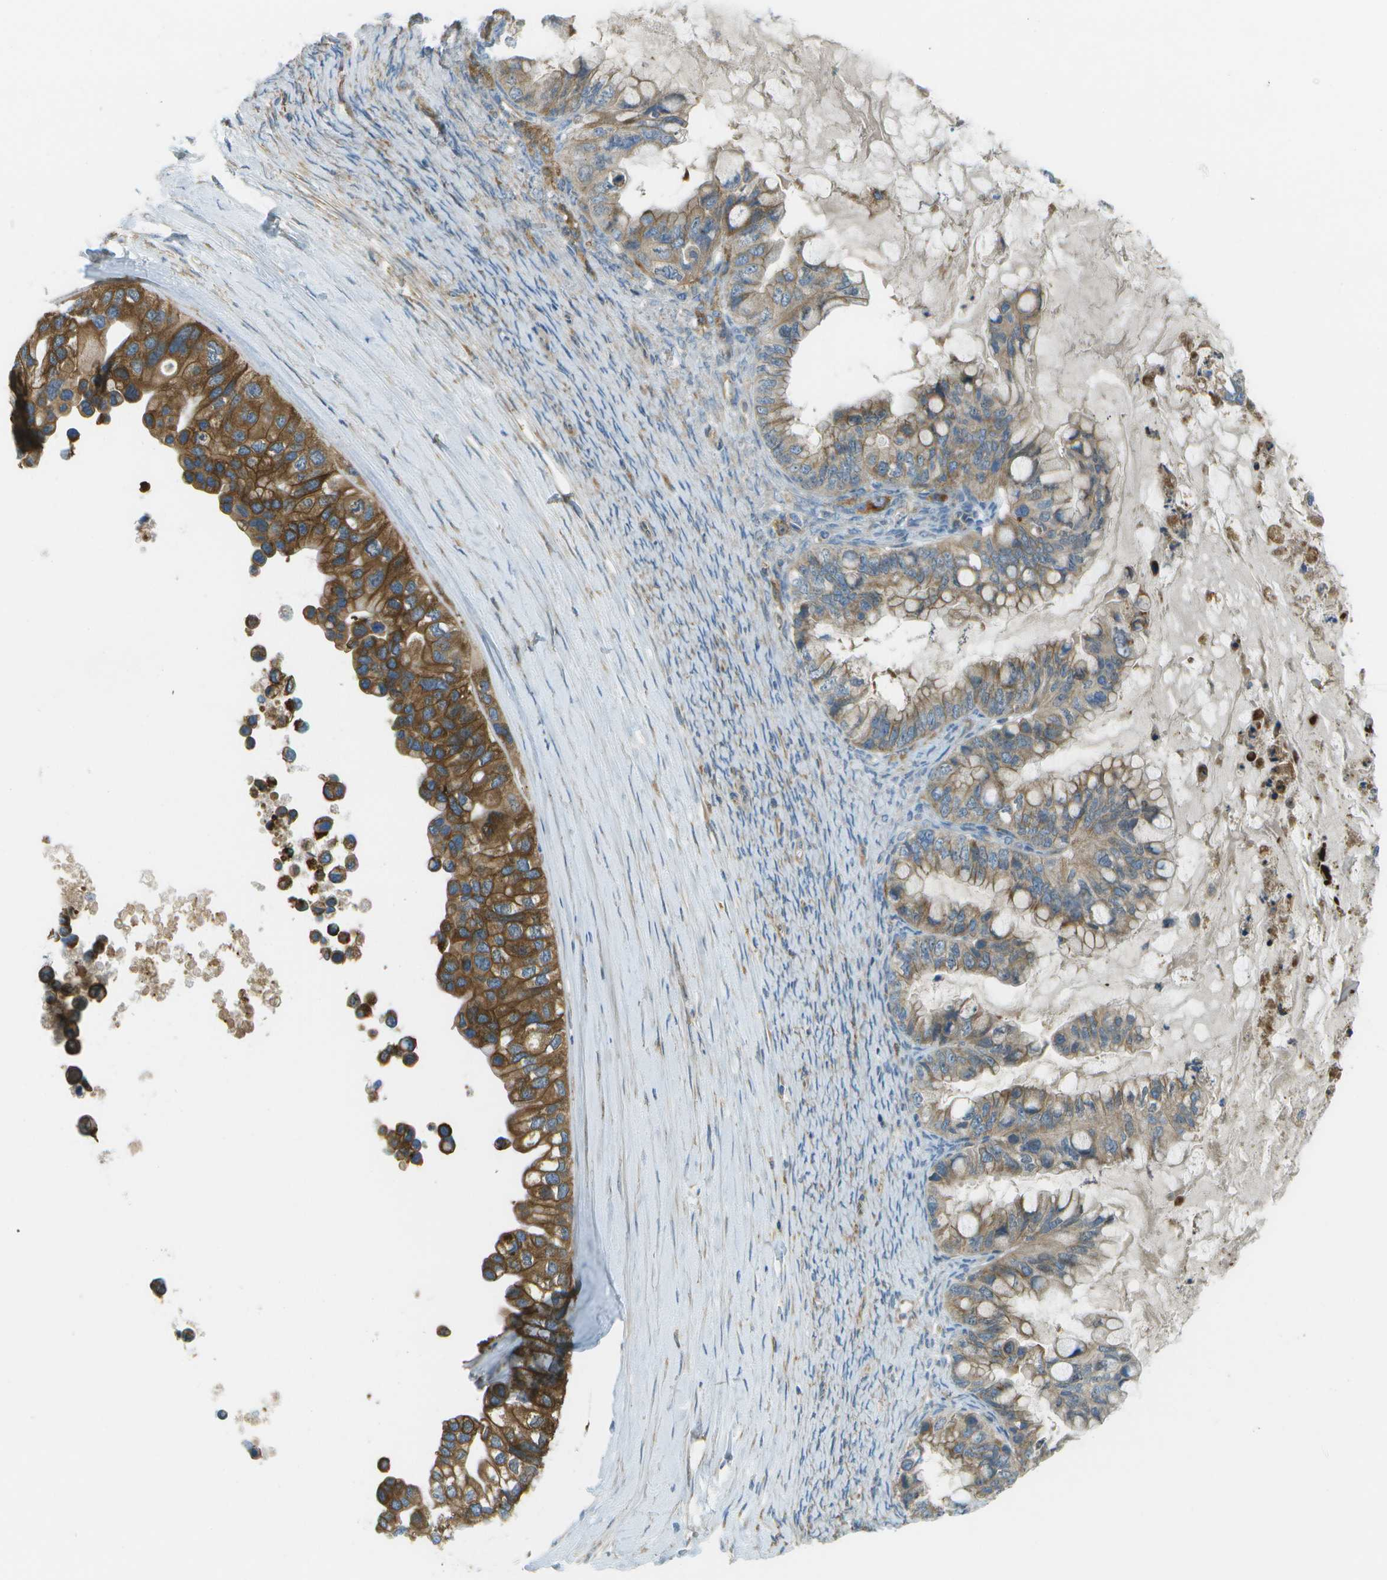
{"staining": {"intensity": "strong", "quantity": "25%-75%", "location": "cytoplasmic/membranous"}, "tissue": "ovarian cancer", "cell_type": "Tumor cells", "image_type": "cancer", "snomed": [{"axis": "morphology", "description": "Cystadenocarcinoma, mucinous, NOS"}, {"axis": "topography", "description": "Ovary"}], "caption": "Brown immunohistochemical staining in ovarian cancer (mucinous cystadenocarcinoma) exhibits strong cytoplasmic/membranous expression in about 25%-75% of tumor cells.", "gene": "WNK2", "patient": {"sex": "female", "age": 80}}